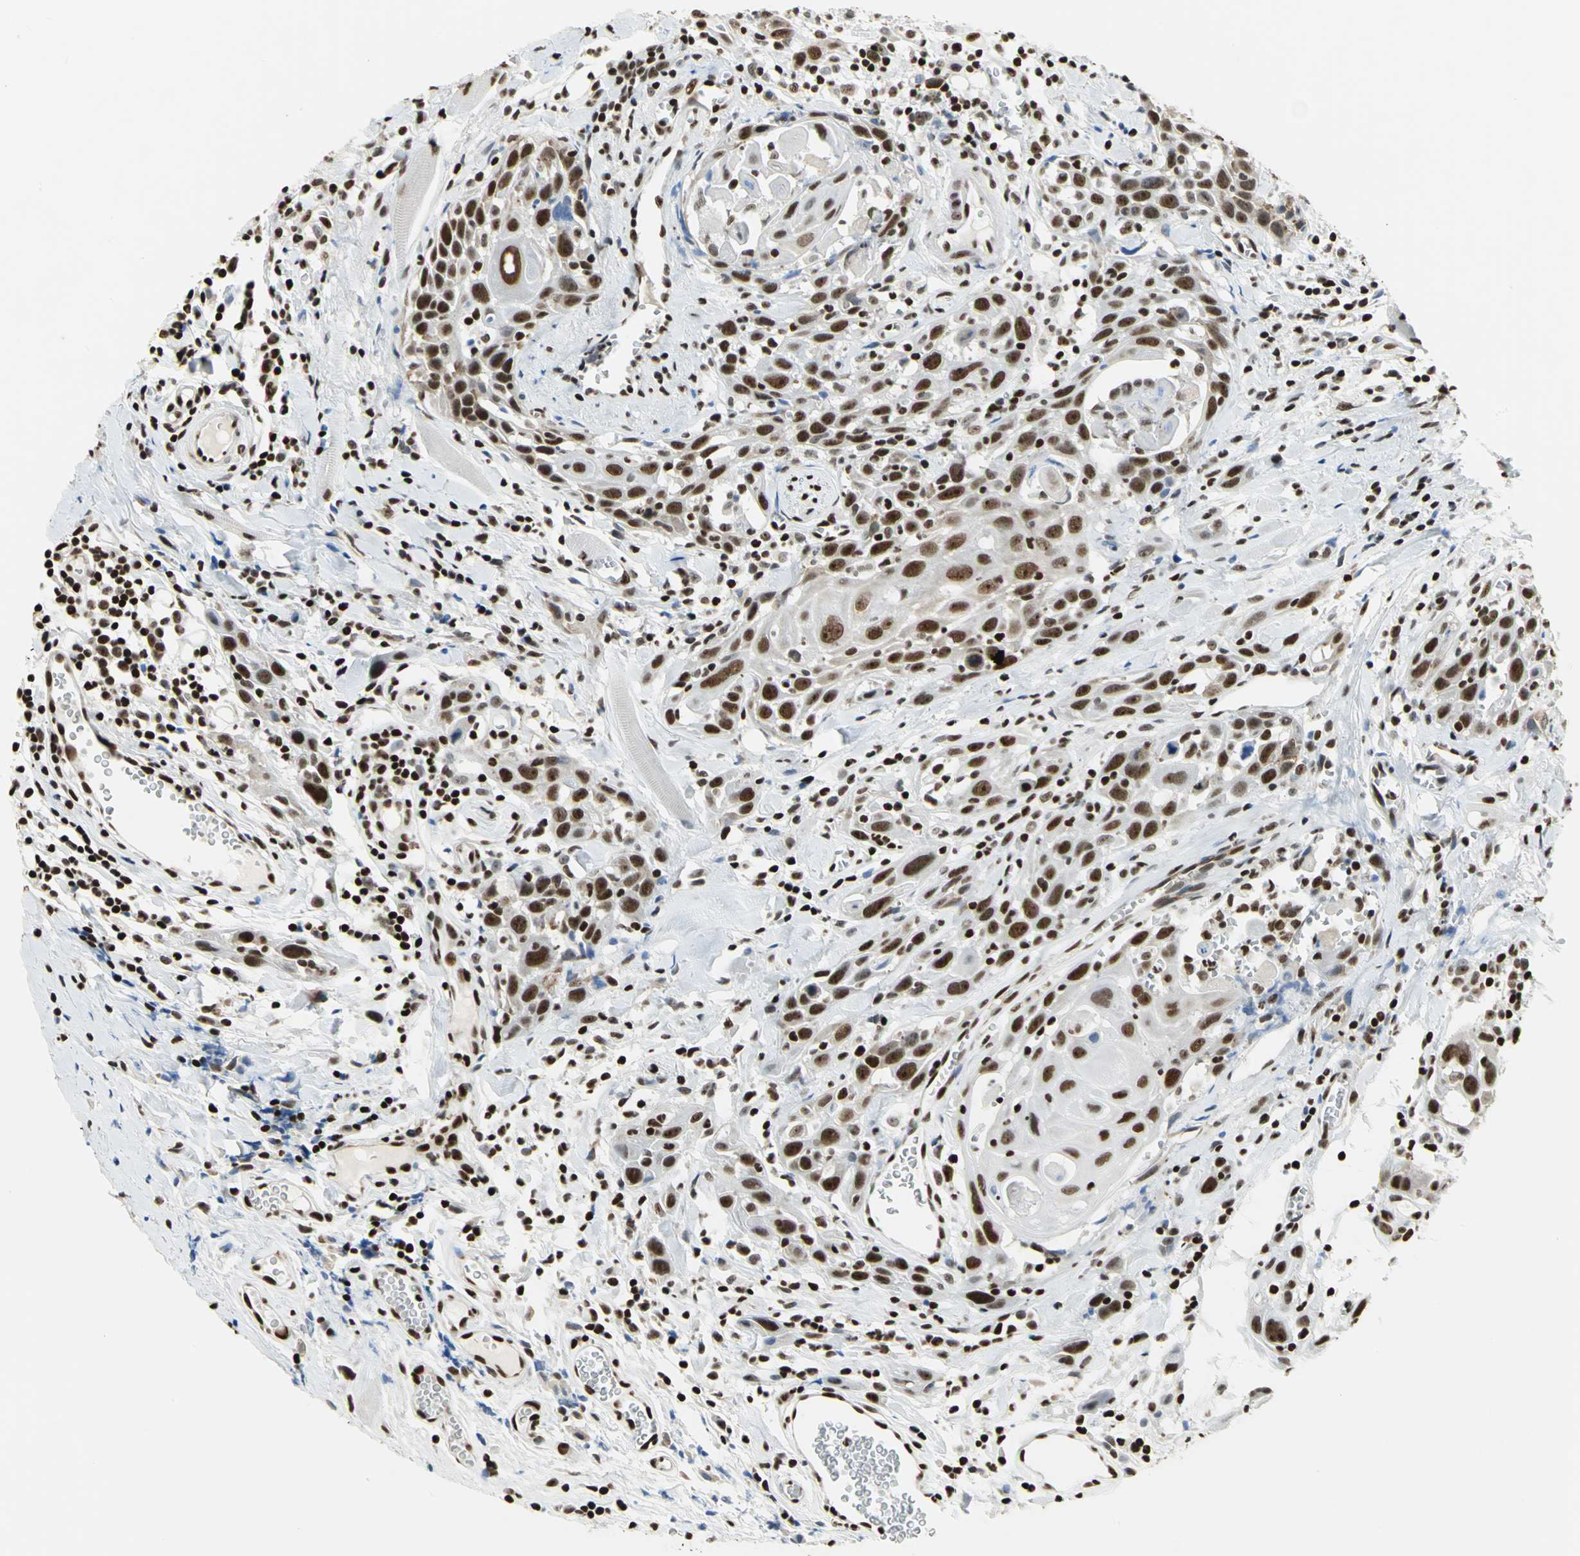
{"staining": {"intensity": "strong", "quantity": ">75%", "location": "nuclear"}, "tissue": "head and neck cancer", "cell_type": "Tumor cells", "image_type": "cancer", "snomed": [{"axis": "morphology", "description": "Squamous cell carcinoma, NOS"}, {"axis": "topography", "description": "Oral tissue"}, {"axis": "topography", "description": "Head-Neck"}], "caption": "Protein expression analysis of human head and neck cancer (squamous cell carcinoma) reveals strong nuclear staining in about >75% of tumor cells. Using DAB (3,3'-diaminobenzidine) (brown) and hematoxylin (blue) stains, captured at high magnification using brightfield microscopy.", "gene": "HMGB1", "patient": {"sex": "female", "age": 50}}